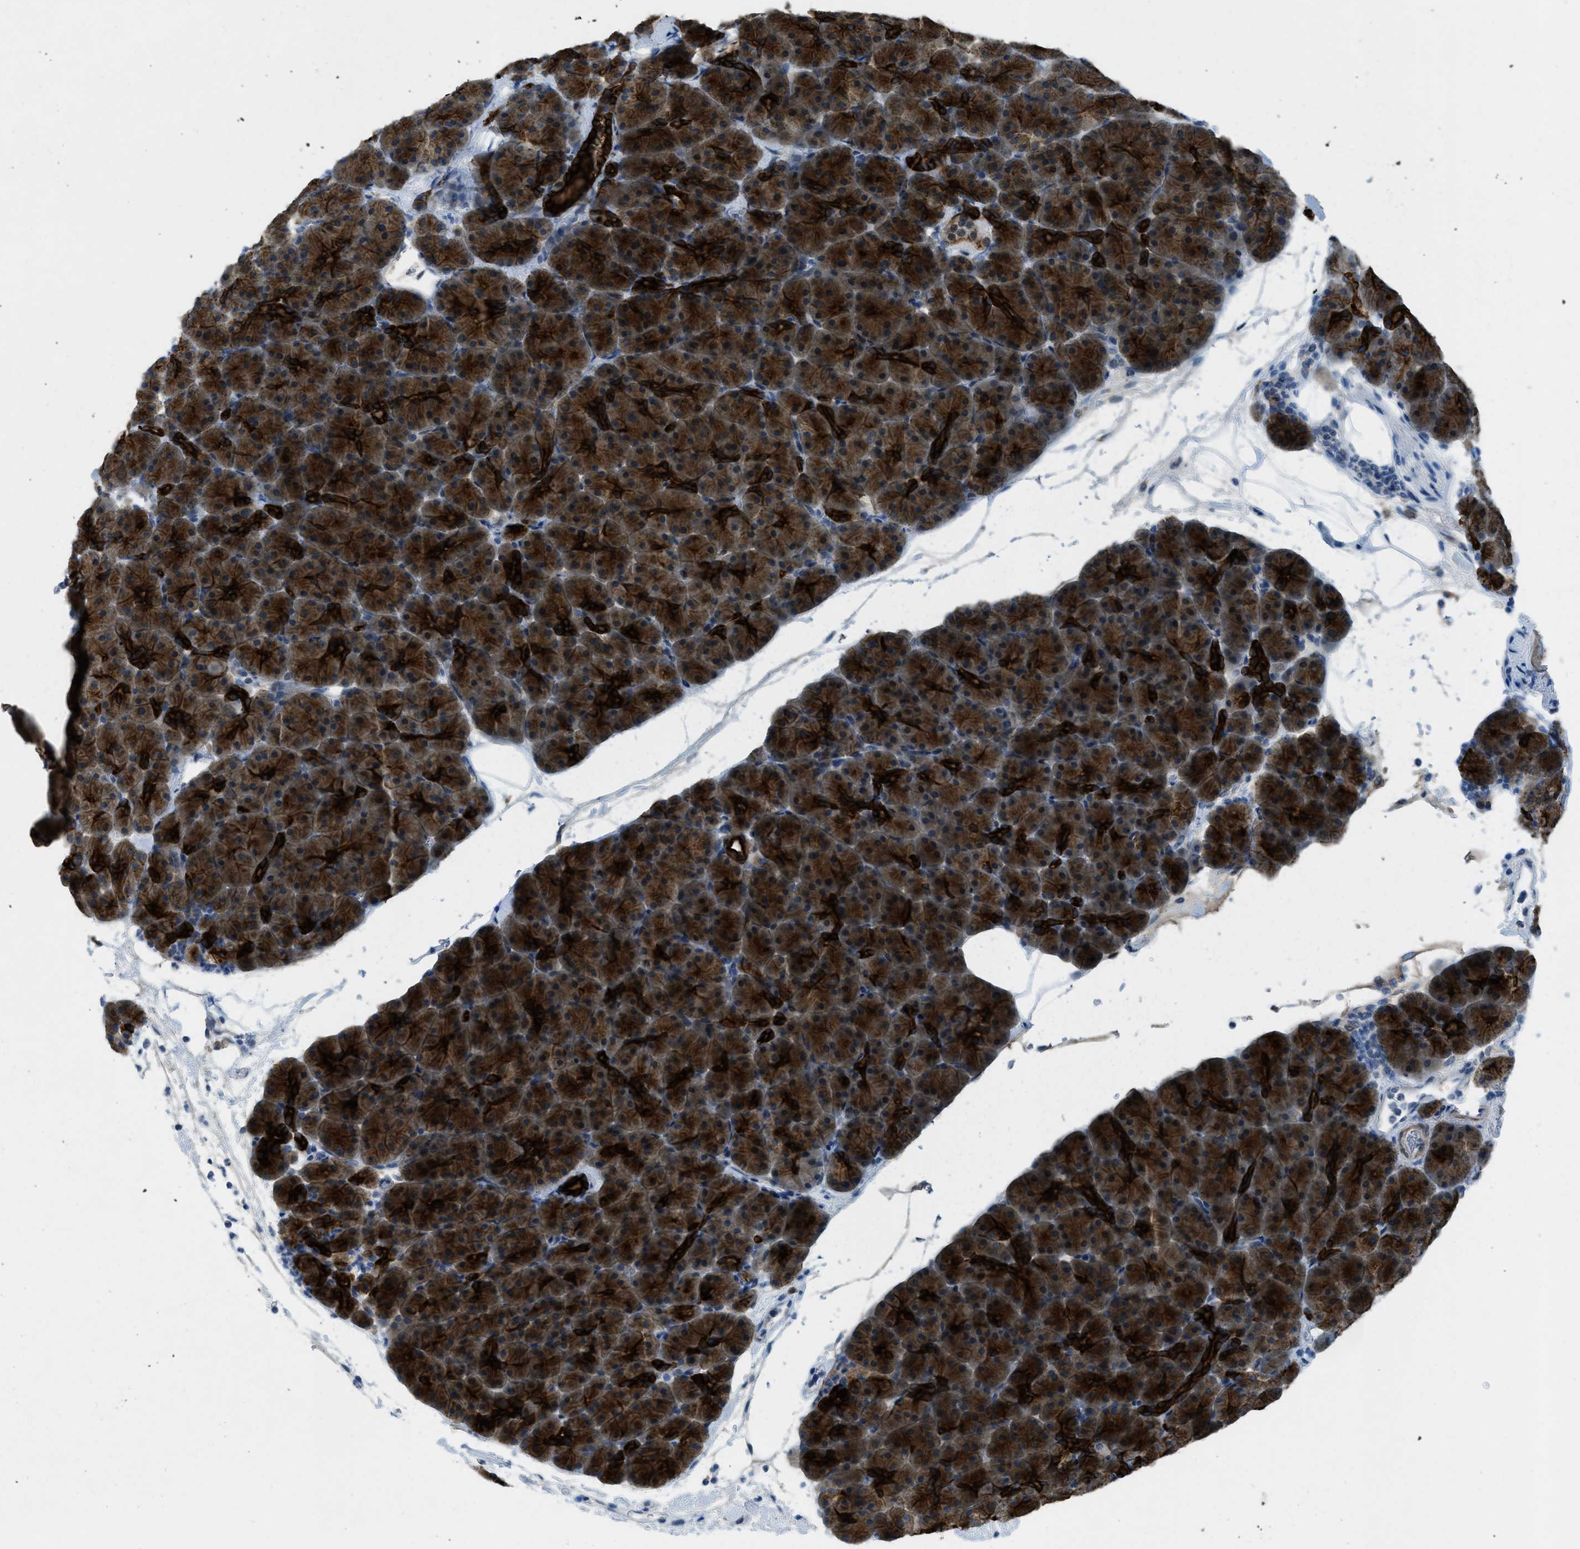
{"staining": {"intensity": "strong", "quantity": ">75%", "location": "cytoplasmic/membranous"}, "tissue": "pancreas", "cell_type": "Exocrine glandular cells", "image_type": "normal", "snomed": [{"axis": "morphology", "description": "Normal tissue, NOS"}, {"axis": "topography", "description": "Pancreas"}], "caption": "Immunohistochemistry photomicrograph of benign human pancreas stained for a protein (brown), which demonstrates high levels of strong cytoplasmic/membranous expression in approximately >75% of exocrine glandular cells.", "gene": "KLHL8", "patient": {"sex": "male", "age": 66}}